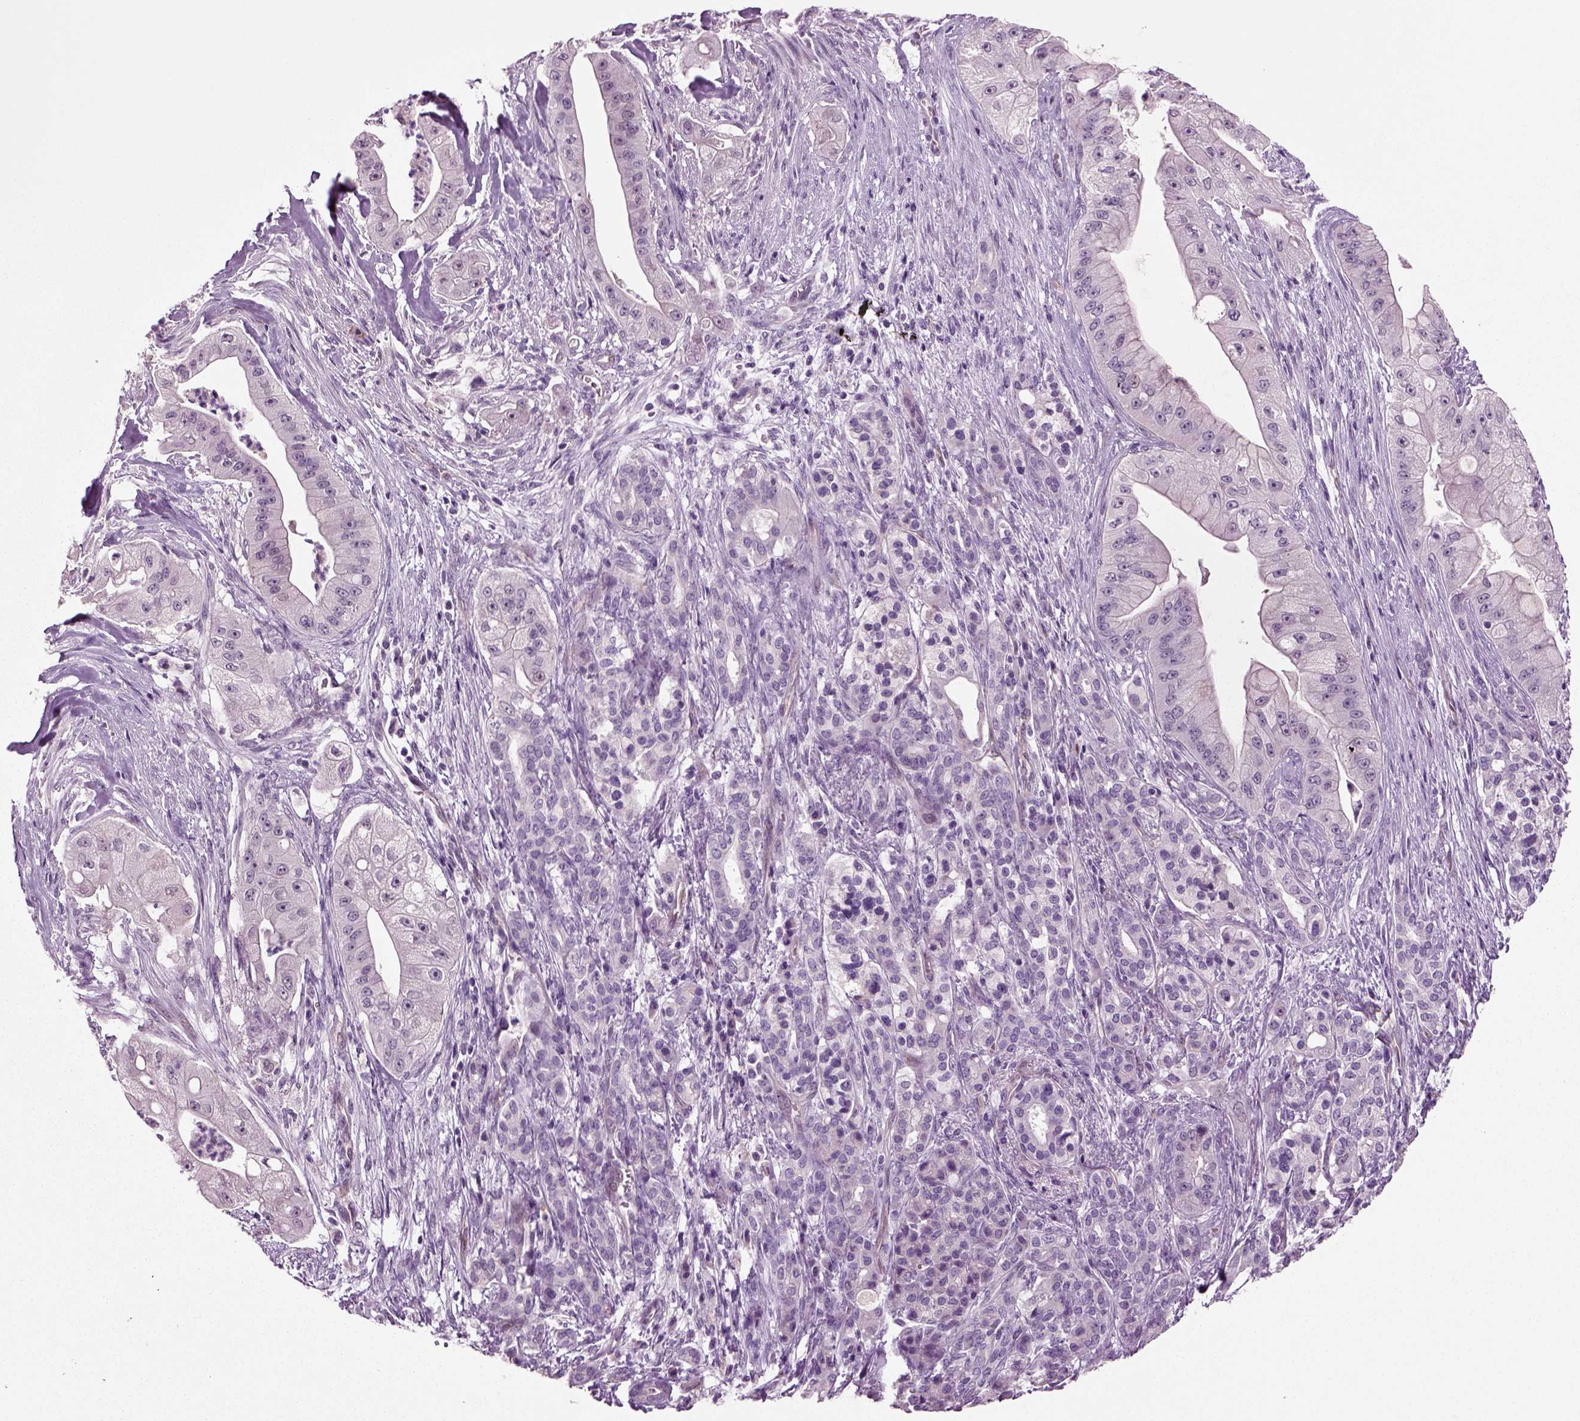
{"staining": {"intensity": "negative", "quantity": "none", "location": "none"}, "tissue": "pancreatic cancer", "cell_type": "Tumor cells", "image_type": "cancer", "snomed": [{"axis": "morphology", "description": "Normal tissue, NOS"}, {"axis": "morphology", "description": "Inflammation, NOS"}, {"axis": "morphology", "description": "Adenocarcinoma, NOS"}, {"axis": "topography", "description": "Pancreas"}], "caption": "This is an IHC histopathology image of human pancreatic adenocarcinoma. There is no expression in tumor cells.", "gene": "COL9A2", "patient": {"sex": "male", "age": 57}}